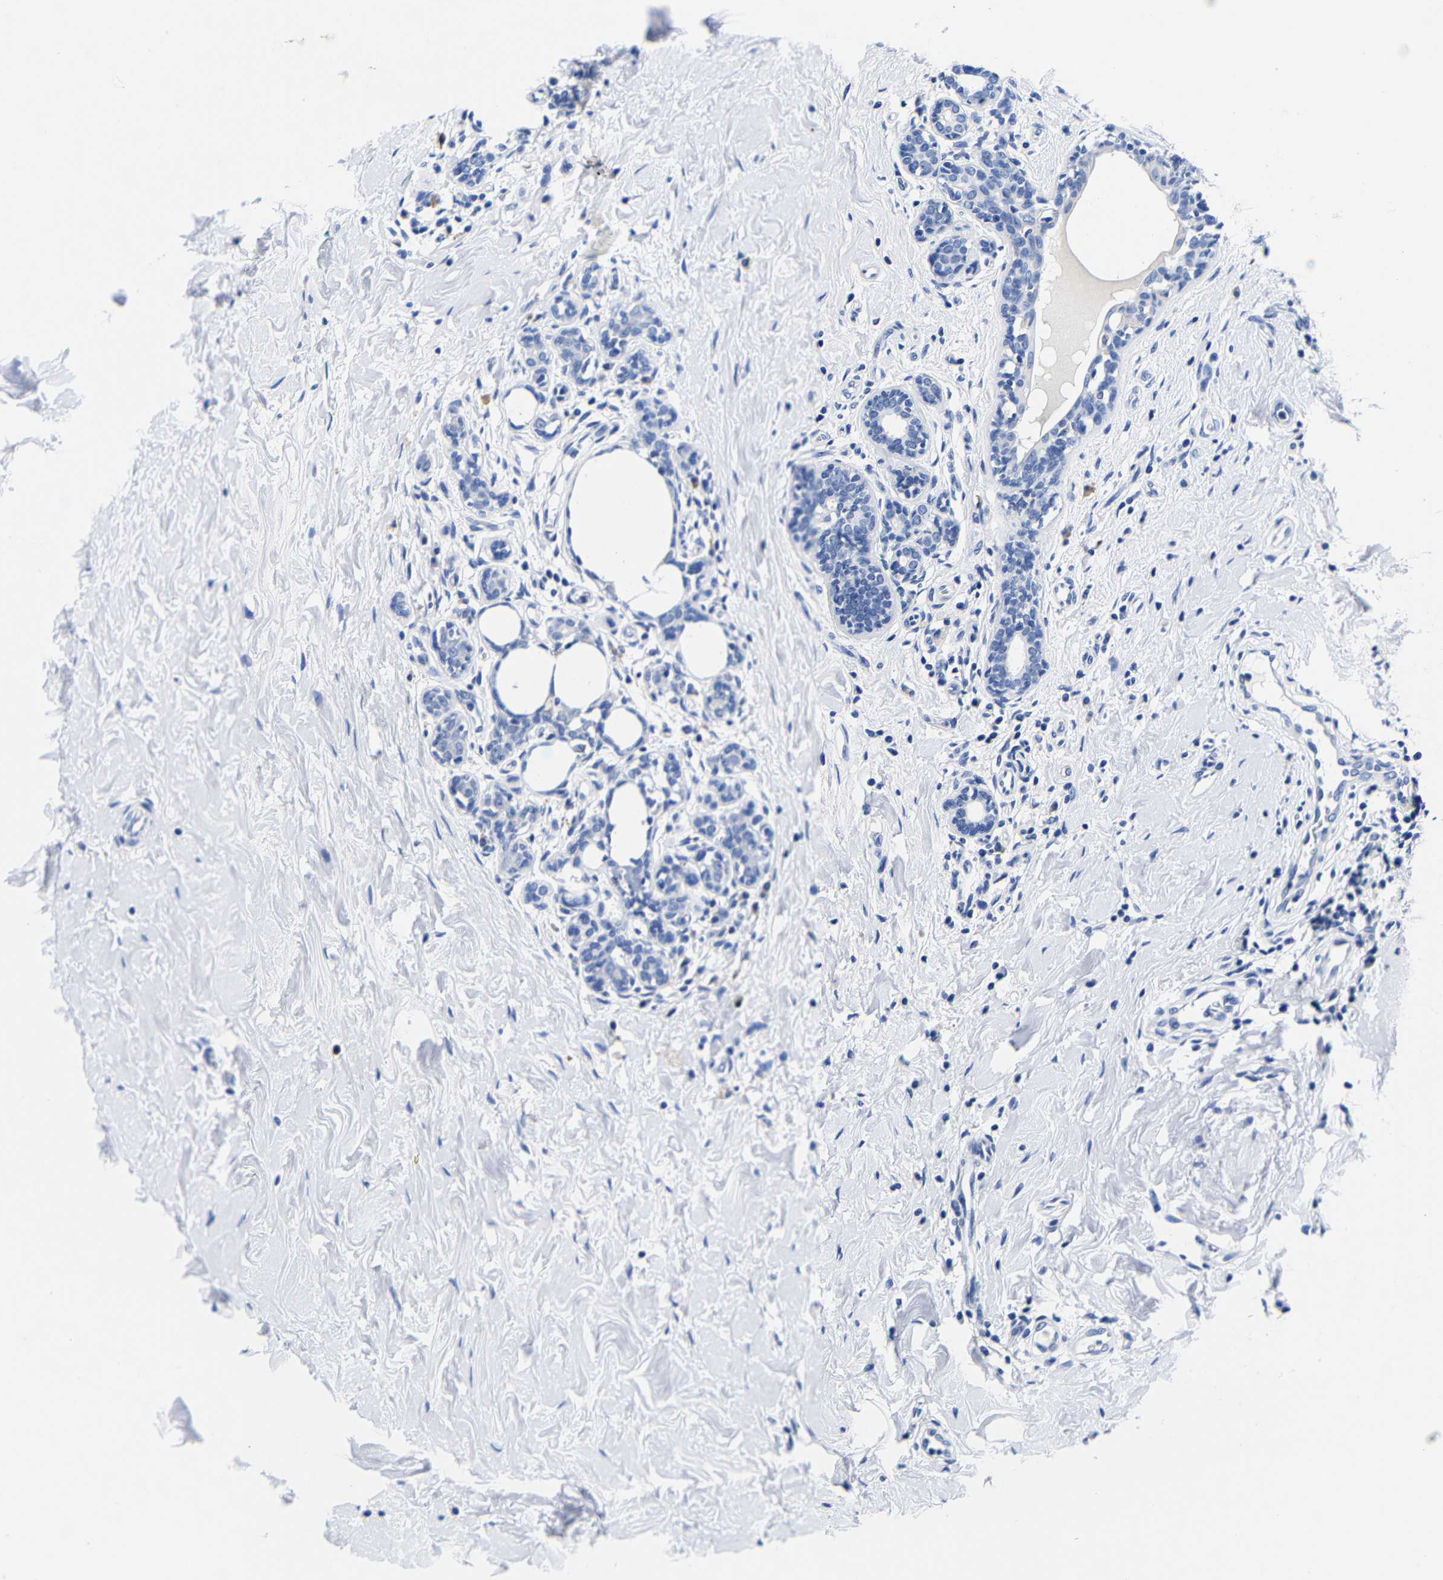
{"staining": {"intensity": "negative", "quantity": "none", "location": "none"}, "tissue": "breast cancer", "cell_type": "Tumor cells", "image_type": "cancer", "snomed": [{"axis": "morphology", "description": "Normal tissue, NOS"}, {"axis": "morphology", "description": "Duct carcinoma"}, {"axis": "topography", "description": "Breast"}], "caption": "A high-resolution image shows immunohistochemistry (IHC) staining of breast infiltrating ductal carcinoma, which demonstrates no significant staining in tumor cells. (DAB (3,3'-diaminobenzidine) IHC, high magnification).", "gene": "CLEC4G", "patient": {"sex": "female", "age": 40}}